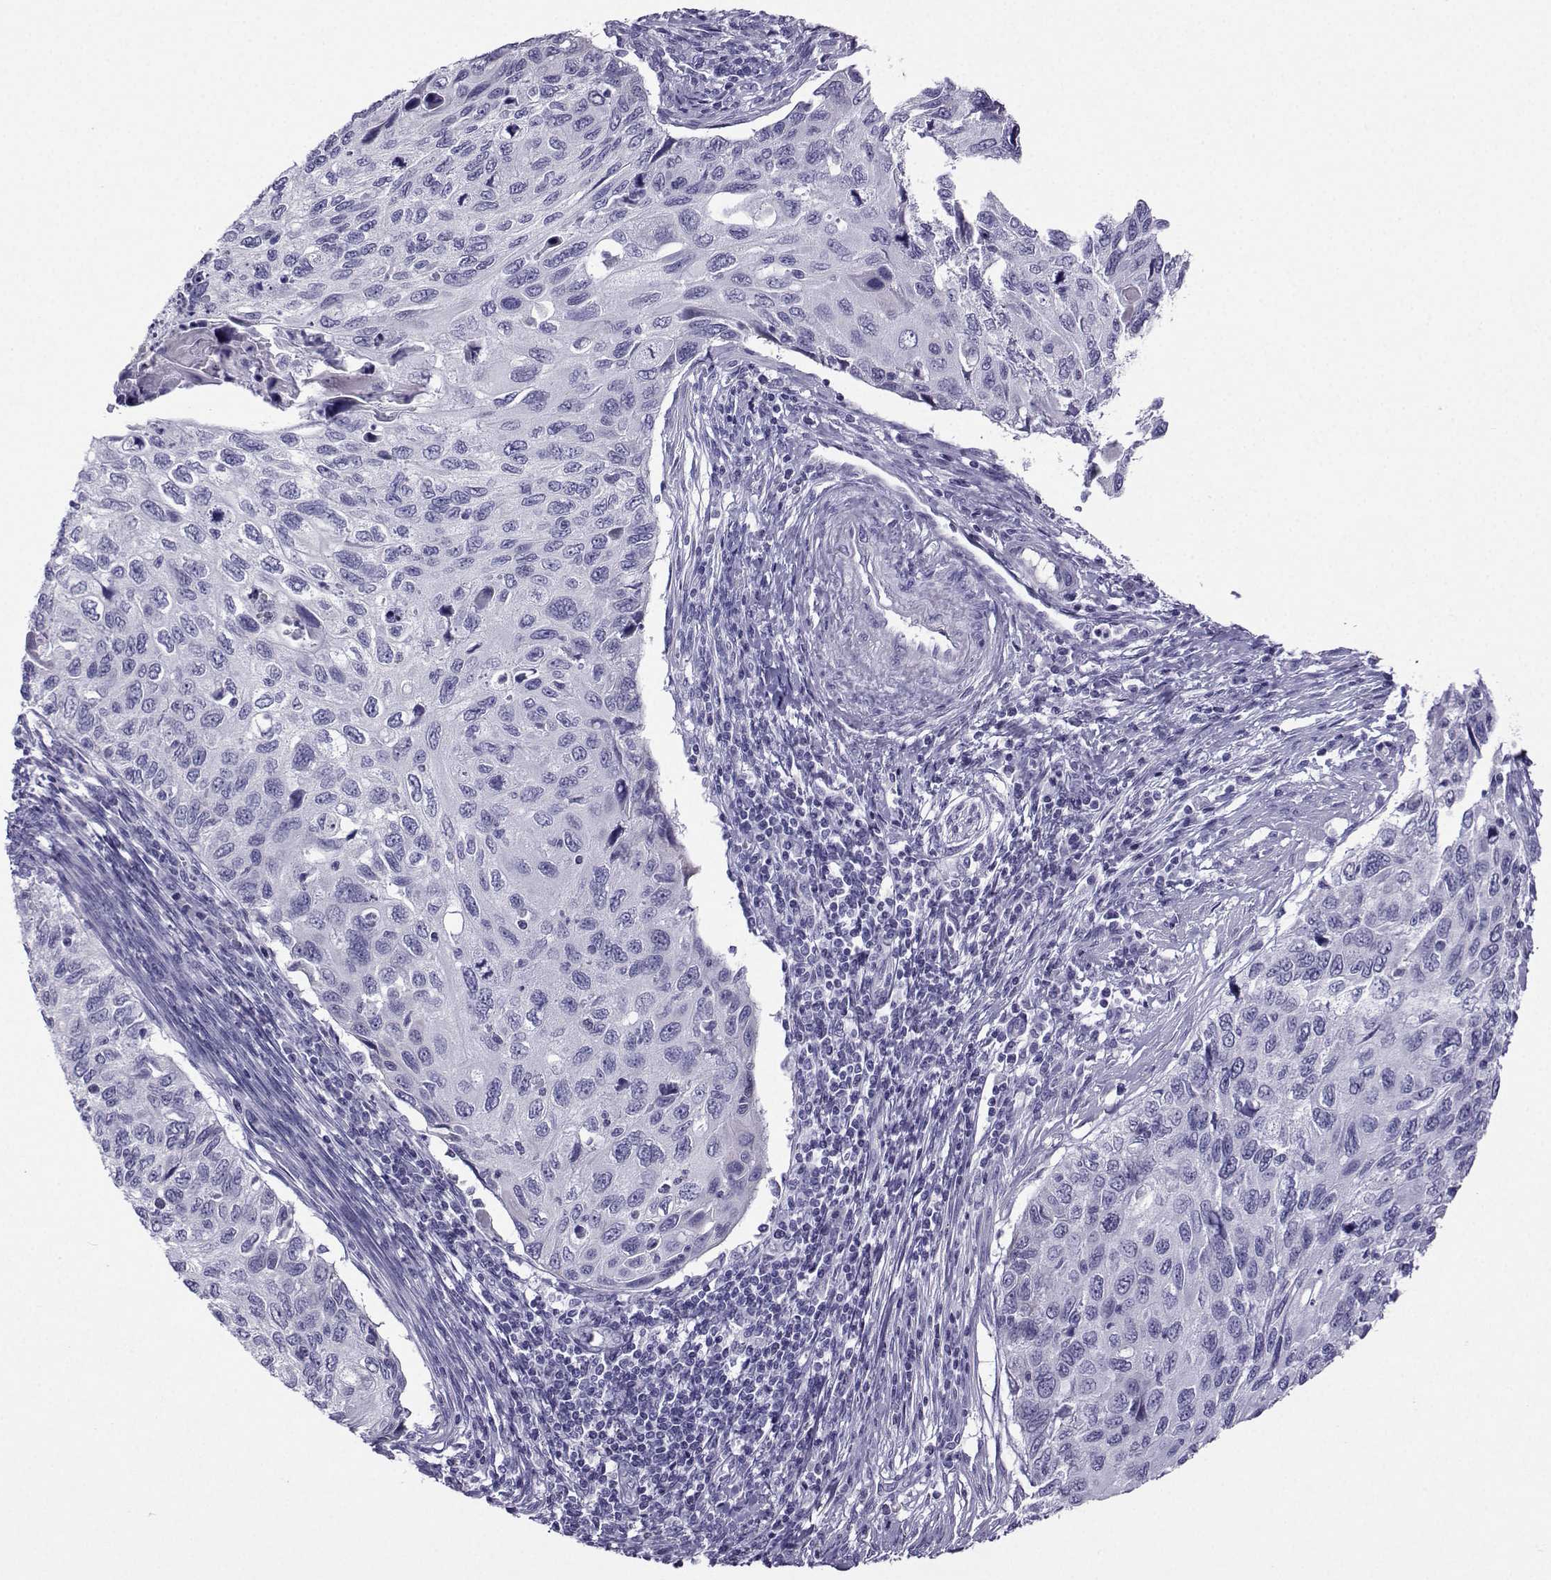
{"staining": {"intensity": "negative", "quantity": "none", "location": "none"}, "tissue": "cervical cancer", "cell_type": "Tumor cells", "image_type": "cancer", "snomed": [{"axis": "morphology", "description": "Squamous cell carcinoma, NOS"}, {"axis": "topography", "description": "Cervix"}], "caption": "Human squamous cell carcinoma (cervical) stained for a protein using immunohistochemistry exhibits no staining in tumor cells.", "gene": "CRYBB1", "patient": {"sex": "female", "age": 70}}